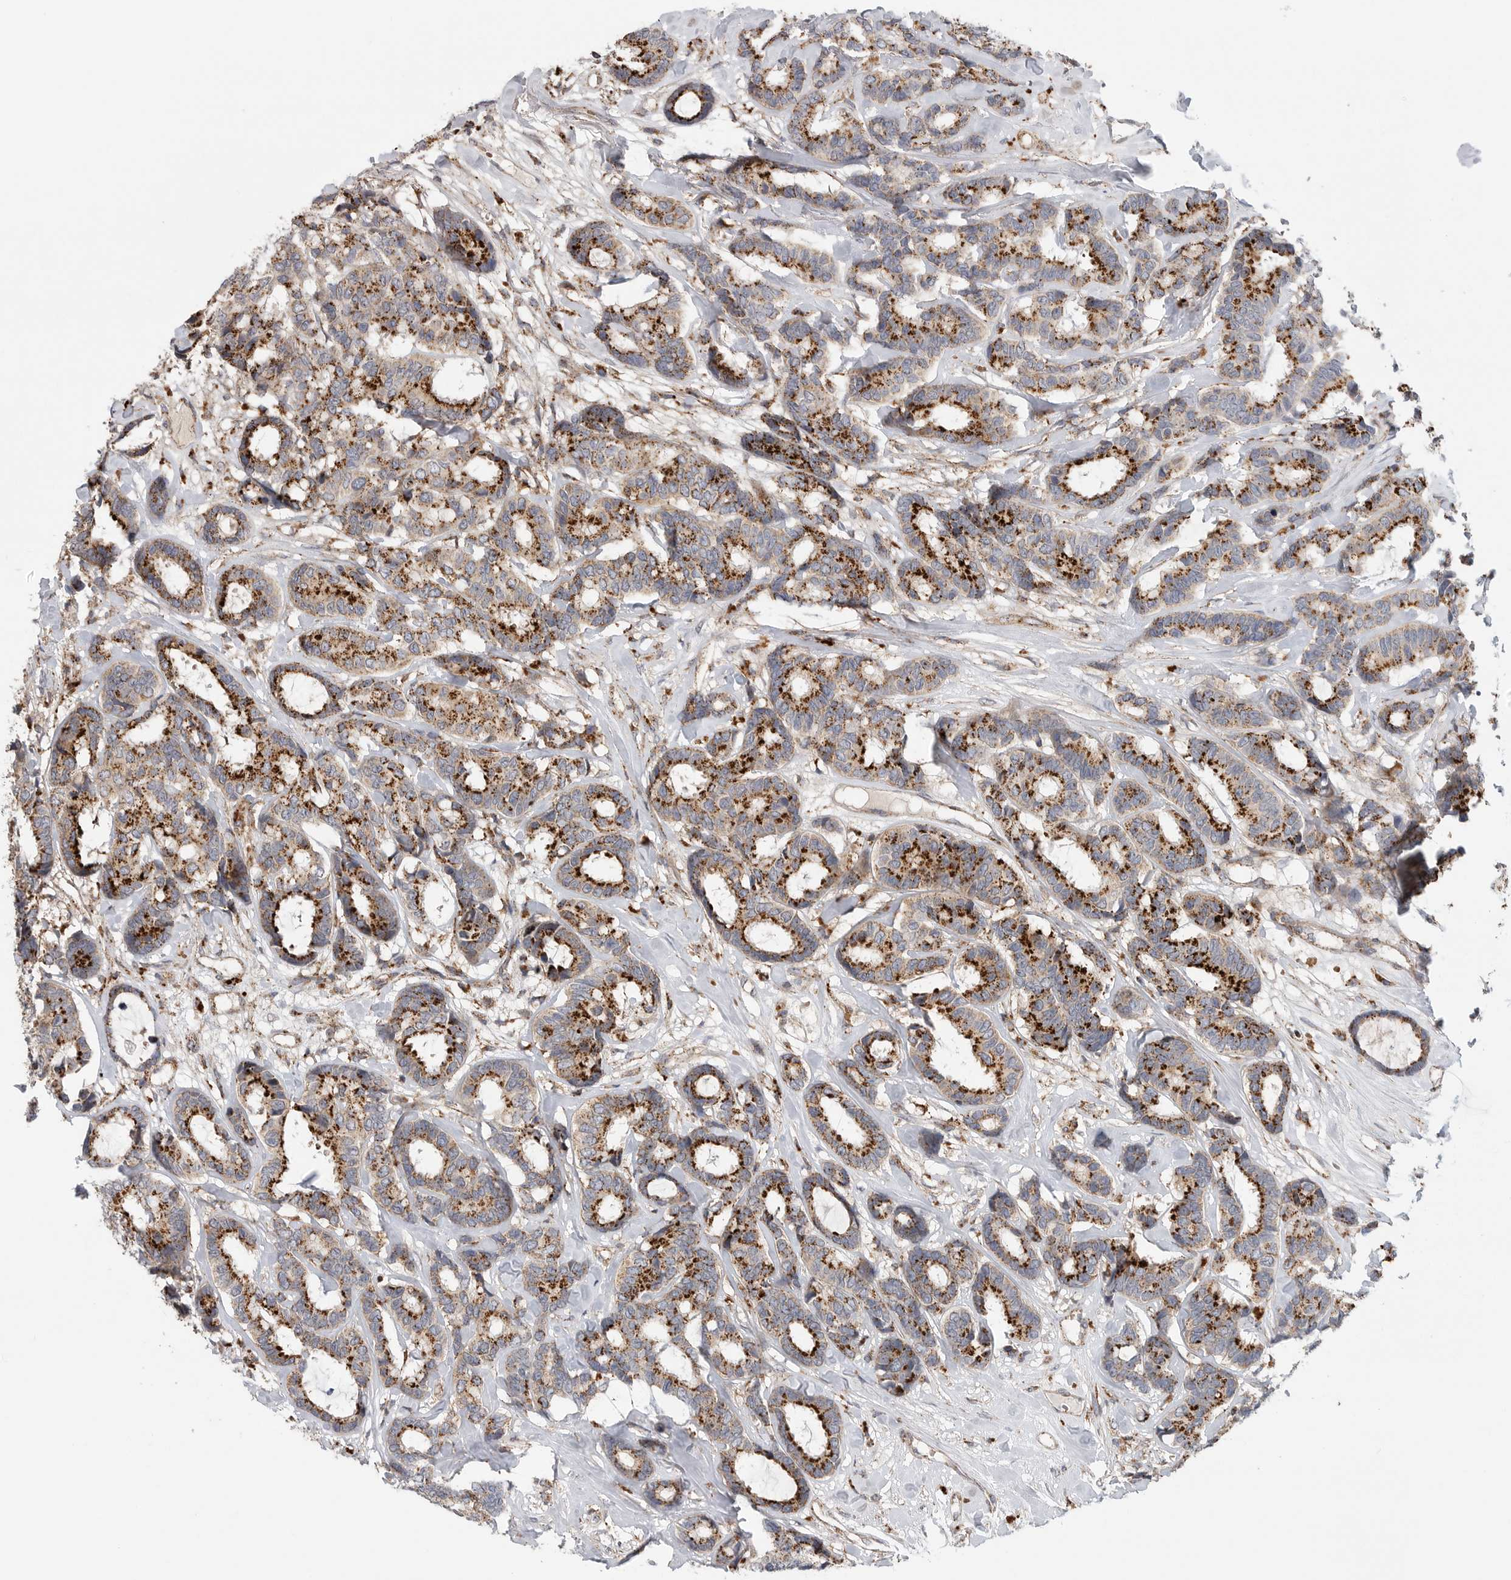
{"staining": {"intensity": "strong", "quantity": ">75%", "location": "cytoplasmic/membranous"}, "tissue": "breast cancer", "cell_type": "Tumor cells", "image_type": "cancer", "snomed": [{"axis": "morphology", "description": "Duct carcinoma"}, {"axis": "topography", "description": "Breast"}], "caption": "An immunohistochemistry (IHC) photomicrograph of neoplastic tissue is shown. Protein staining in brown shows strong cytoplasmic/membranous positivity in breast infiltrating ductal carcinoma within tumor cells.", "gene": "GALNS", "patient": {"sex": "female", "age": 87}}